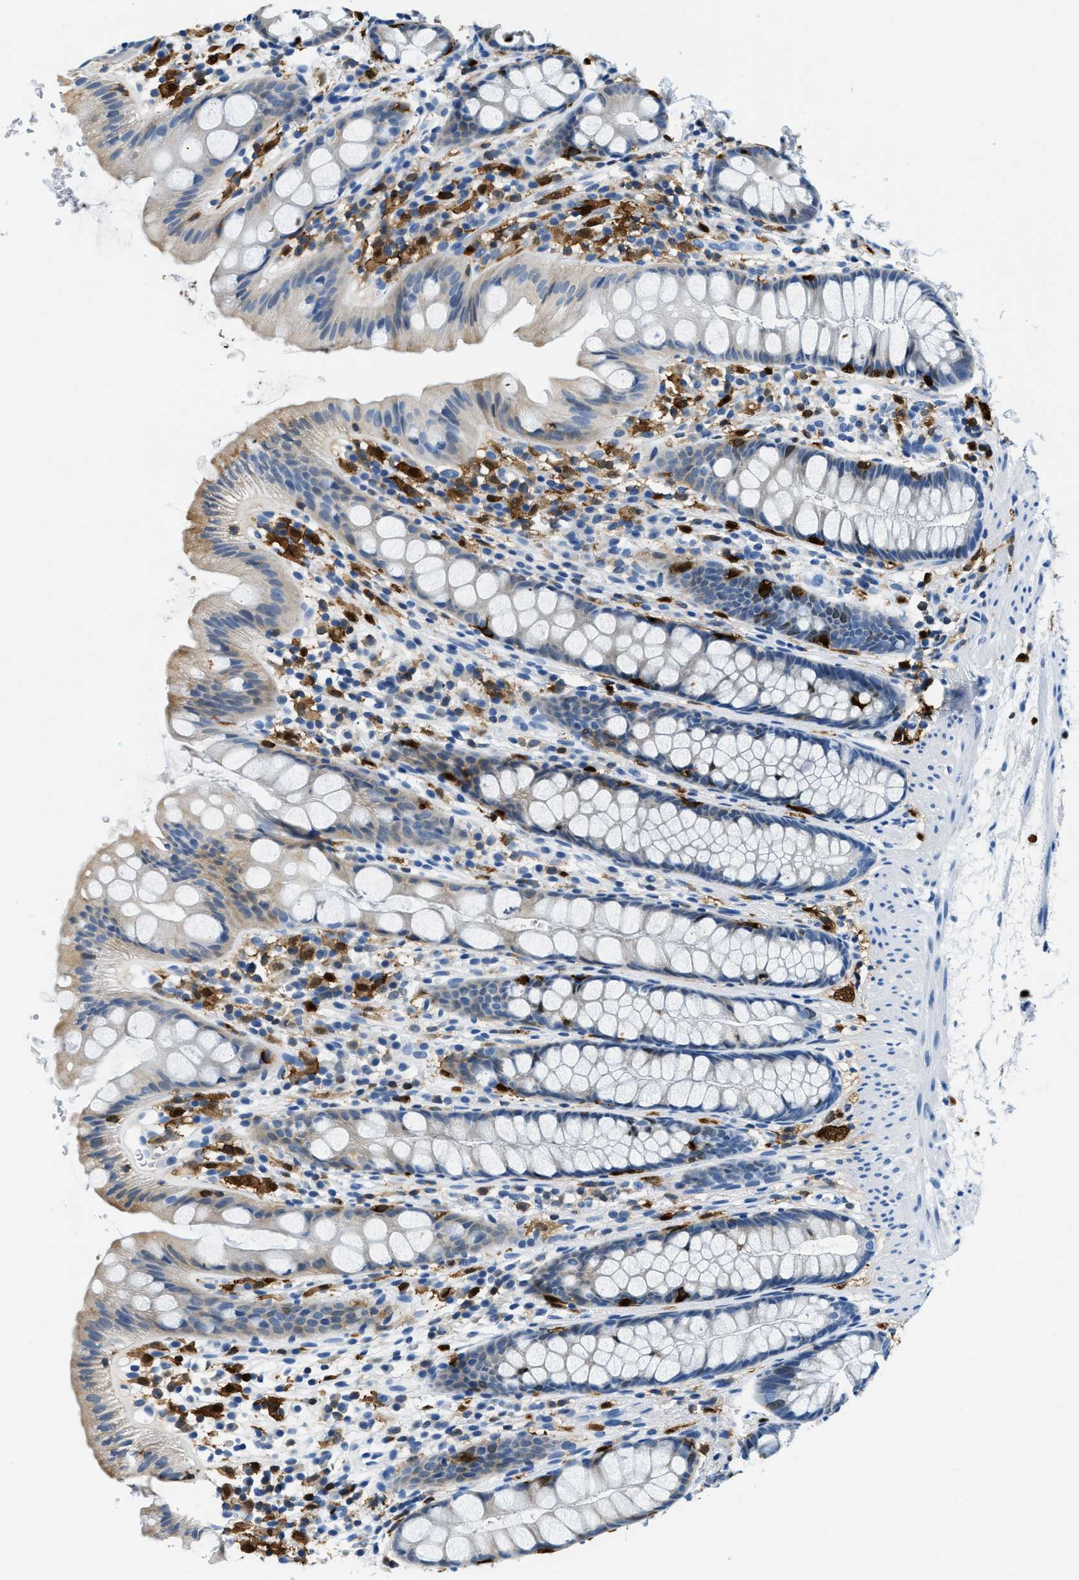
{"staining": {"intensity": "negative", "quantity": "none", "location": "none"}, "tissue": "rectum", "cell_type": "Glandular cells", "image_type": "normal", "snomed": [{"axis": "morphology", "description": "Normal tissue, NOS"}, {"axis": "topography", "description": "Rectum"}], "caption": "Immunohistochemistry (IHC) photomicrograph of benign human rectum stained for a protein (brown), which demonstrates no staining in glandular cells.", "gene": "CAPG", "patient": {"sex": "female", "age": 65}}